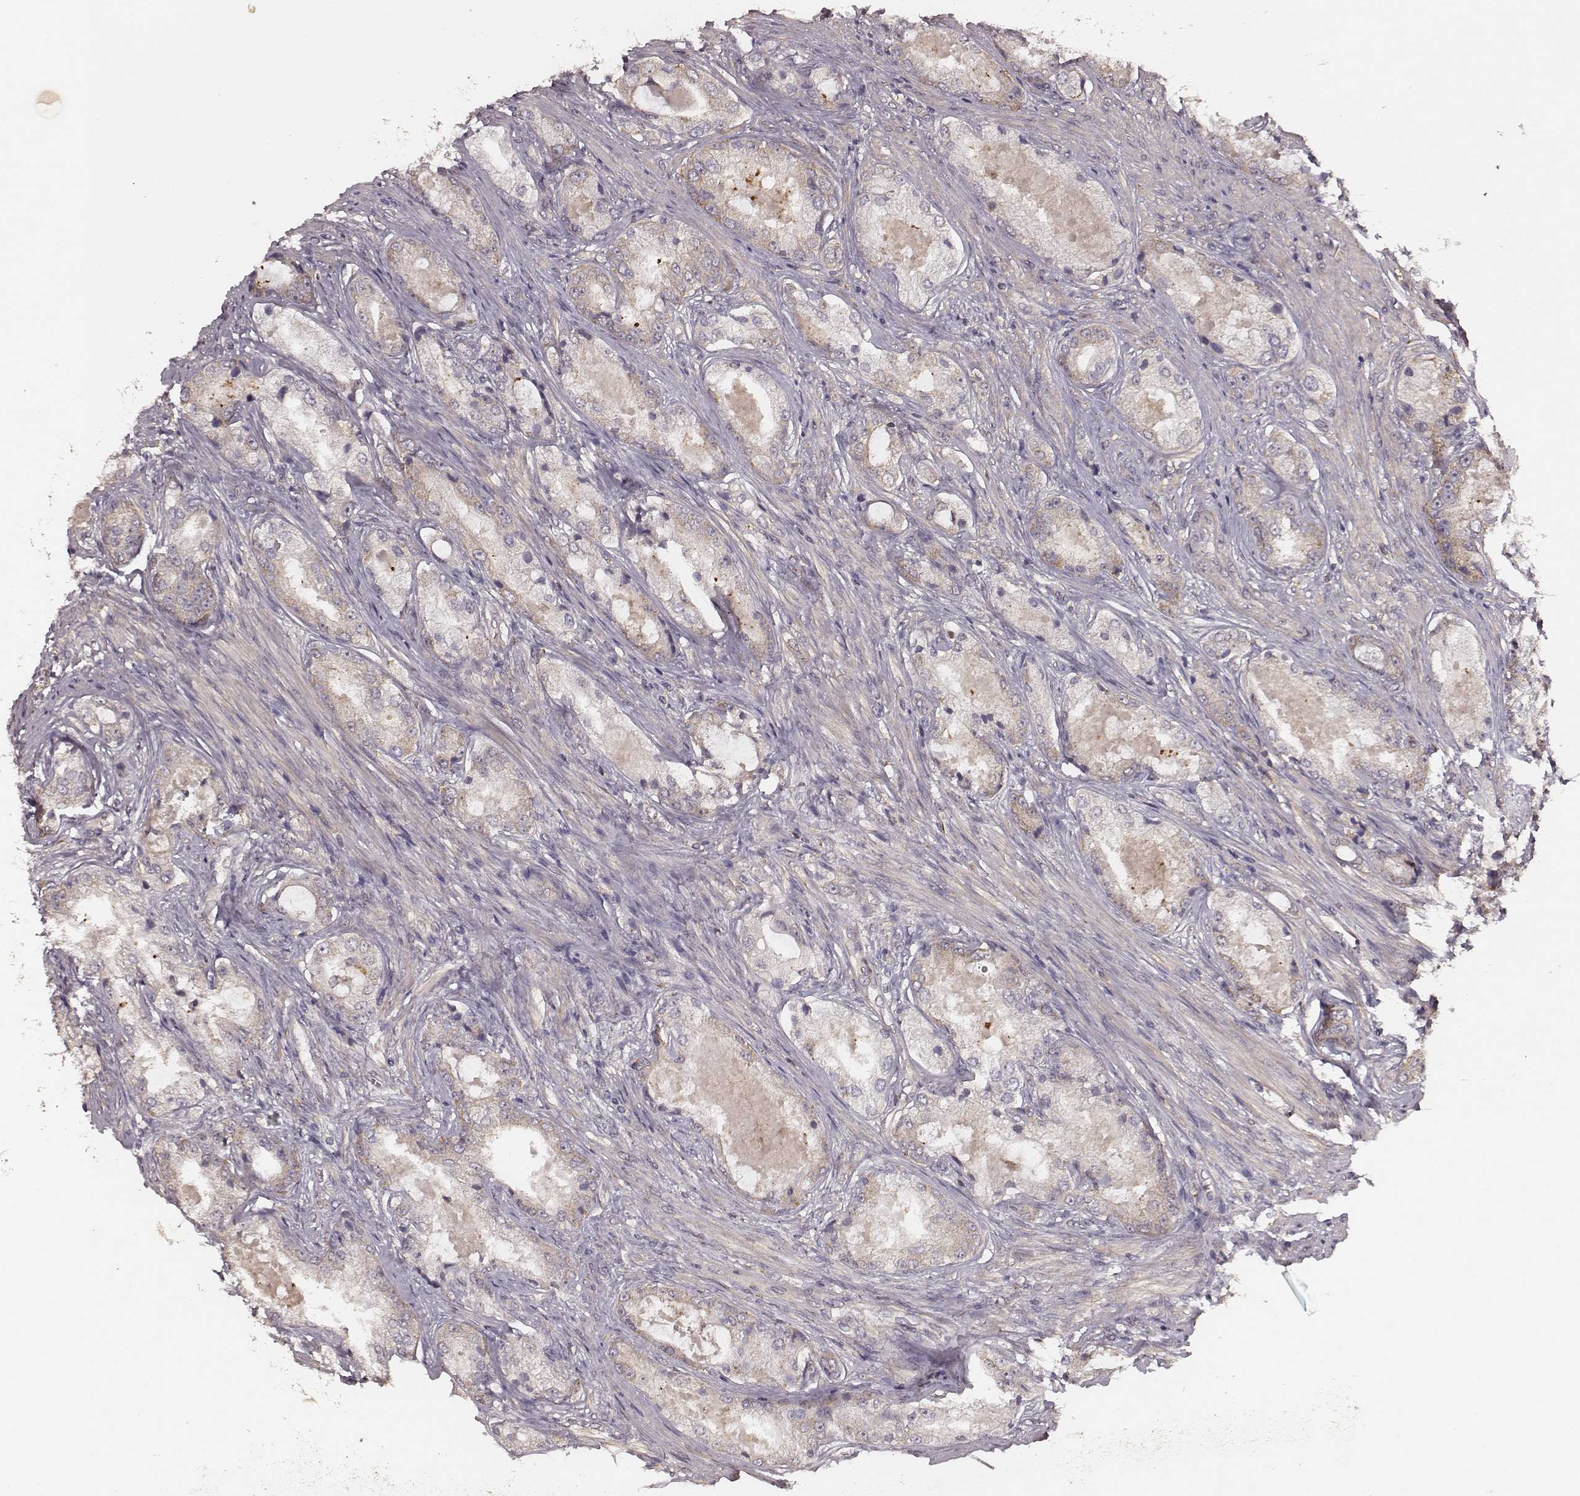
{"staining": {"intensity": "negative", "quantity": "none", "location": "none"}, "tissue": "prostate cancer", "cell_type": "Tumor cells", "image_type": "cancer", "snomed": [{"axis": "morphology", "description": "Adenocarcinoma, Low grade"}, {"axis": "topography", "description": "Prostate"}], "caption": "An immunohistochemistry (IHC) image of low-grade adenocarcinoma (prostate) is shown. There is no staining in tumor cells of low-grade adenocarcinoma (prostate).", "gene": "VPS26A", "patient": {"sex": "male", "age": 68}}